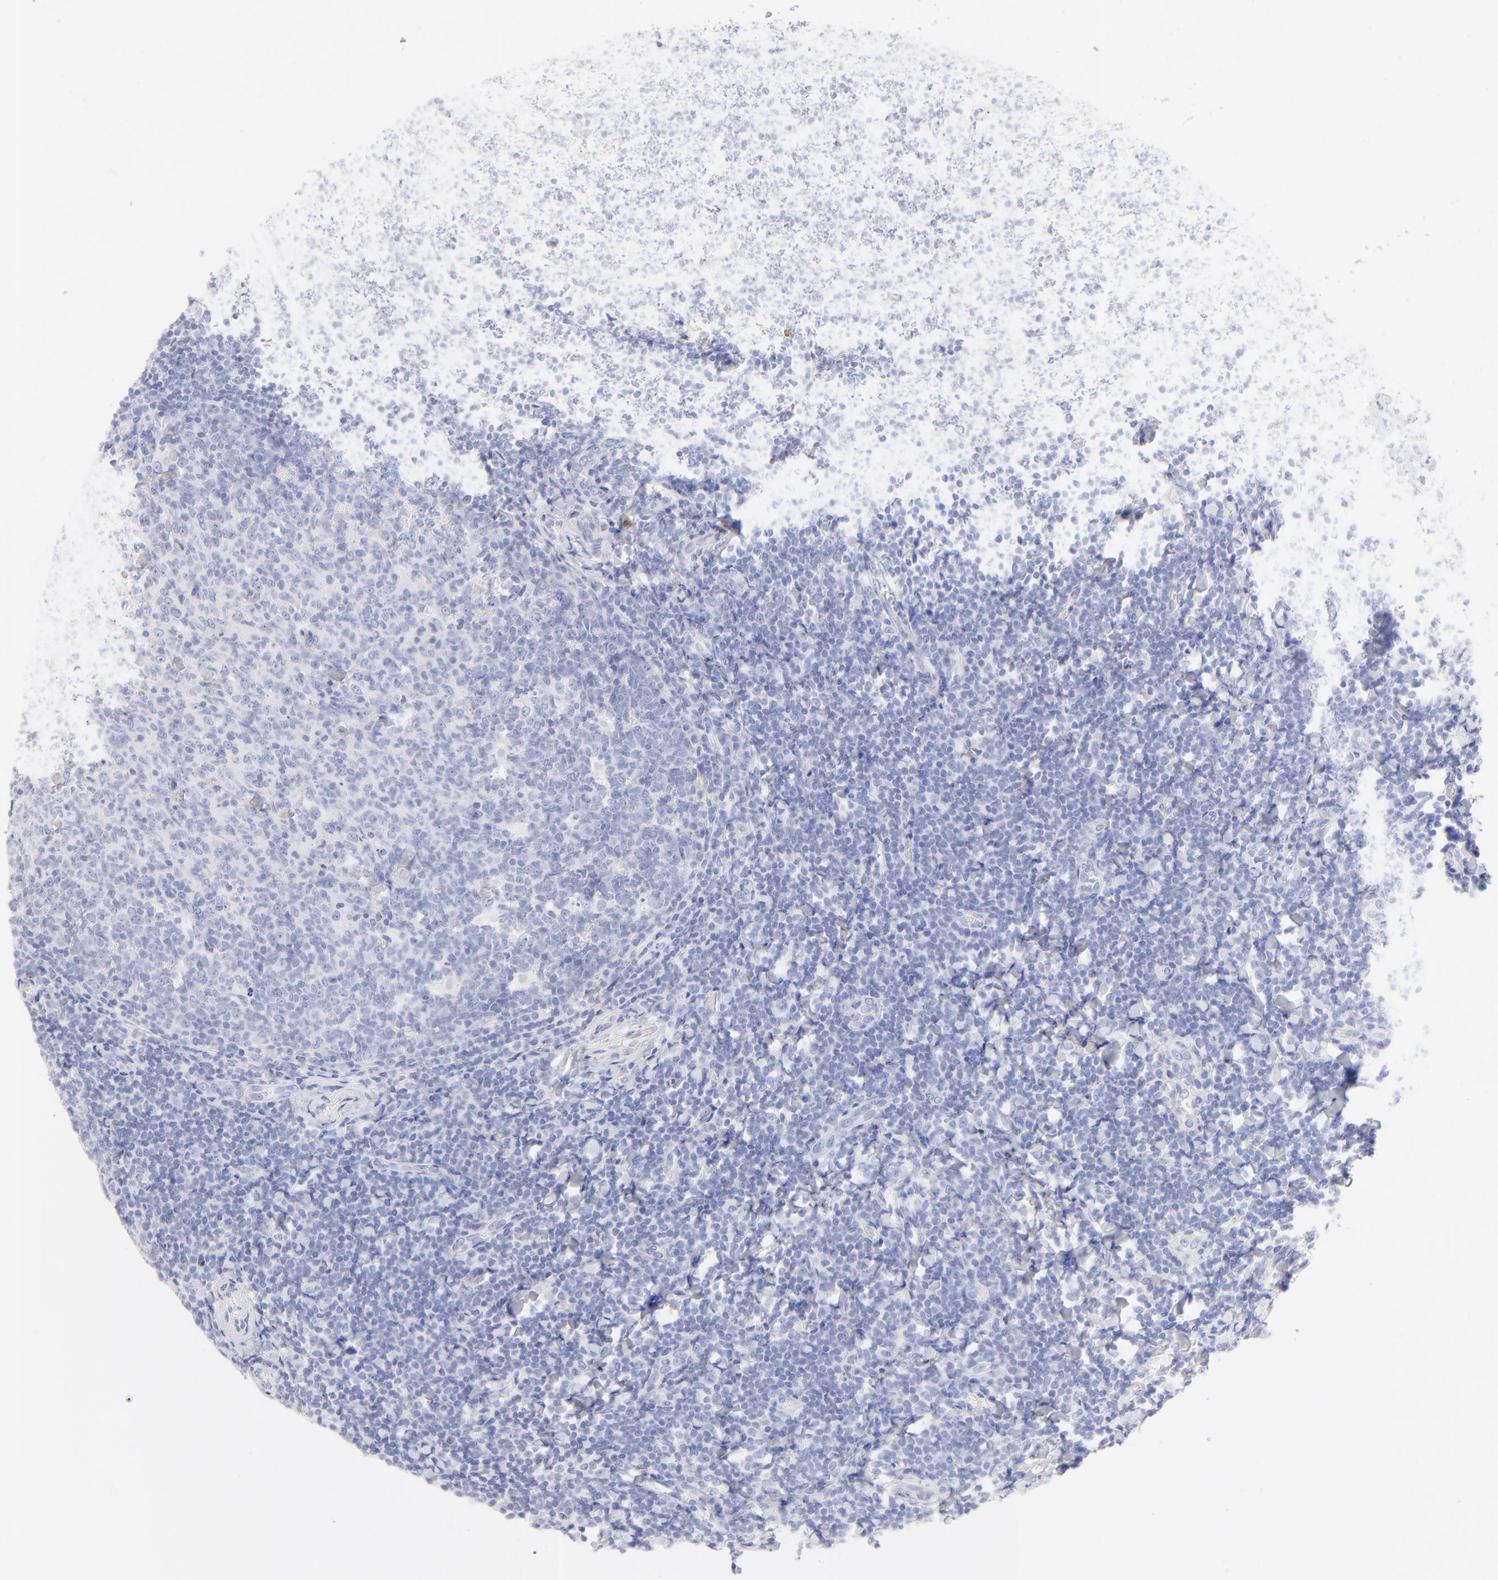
{"staining": {"intensity": "negative", "quantity": "none", "location": "none"}, "tissue": "tonsil", "cell_type": "Germinal center cells", "image_type": "normal", "snomed": [{"axis": "morphology", "description": "Normal tissue, NOS"}, {"axis": "topography", "description": "Tonsil"}], "caption": "Immunohistochemistry (IHC) photomicrograph of unremarkable tonsil: human tonsil stained with DAB shows no significant protein positivity in germinal center cells. (Brightfield microscopy of DAB immunohistochemistry at high magnification).", "gene": "C1QTNF6", "patient": {"sex": "male", "age": 31}}